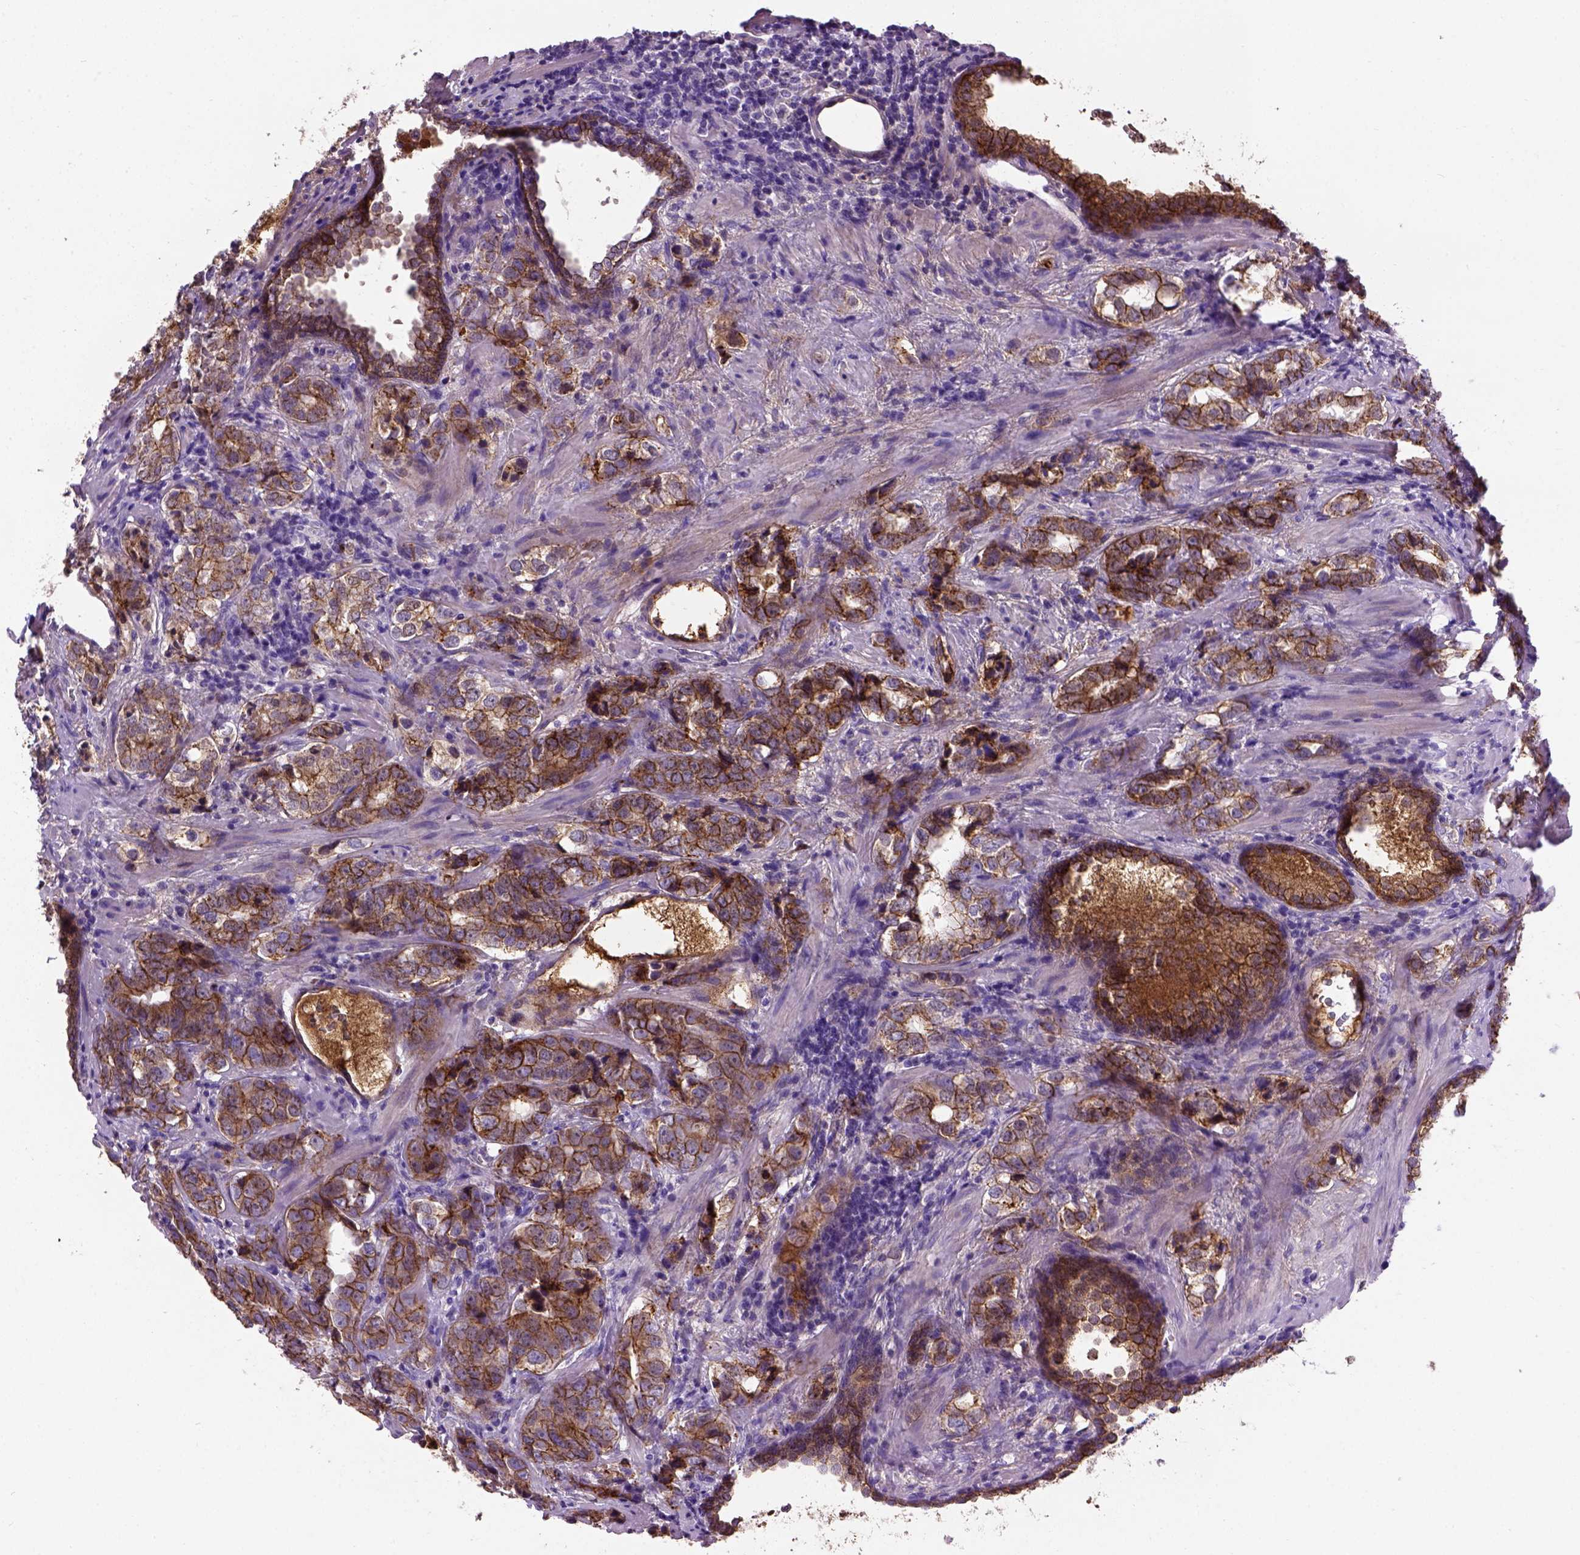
{"staining": {"intensity": "strong", "quantity": ">75%", "location": "cytoplasmic/membranous"}, "tissue": "prostate cancer", "cell_type": "Tumor cells", "image_type": "cancer", "snomed": [{"axis": "morphology", "description": "Adenocarcinoma, NOS"}, {"axis": "topography", "description": "Prostate and seminal vesicle, NOS"}], "caption": "Prostate cancer (adenocarcinoma) stained with DAB immunohistochemistry (IHC) reveals high levels of strong cytoplasmic/membranous positivity in approximately >75% of tumor cells.", "gene": "CDH1", "patient": {"sex": "male", "age": 63}}